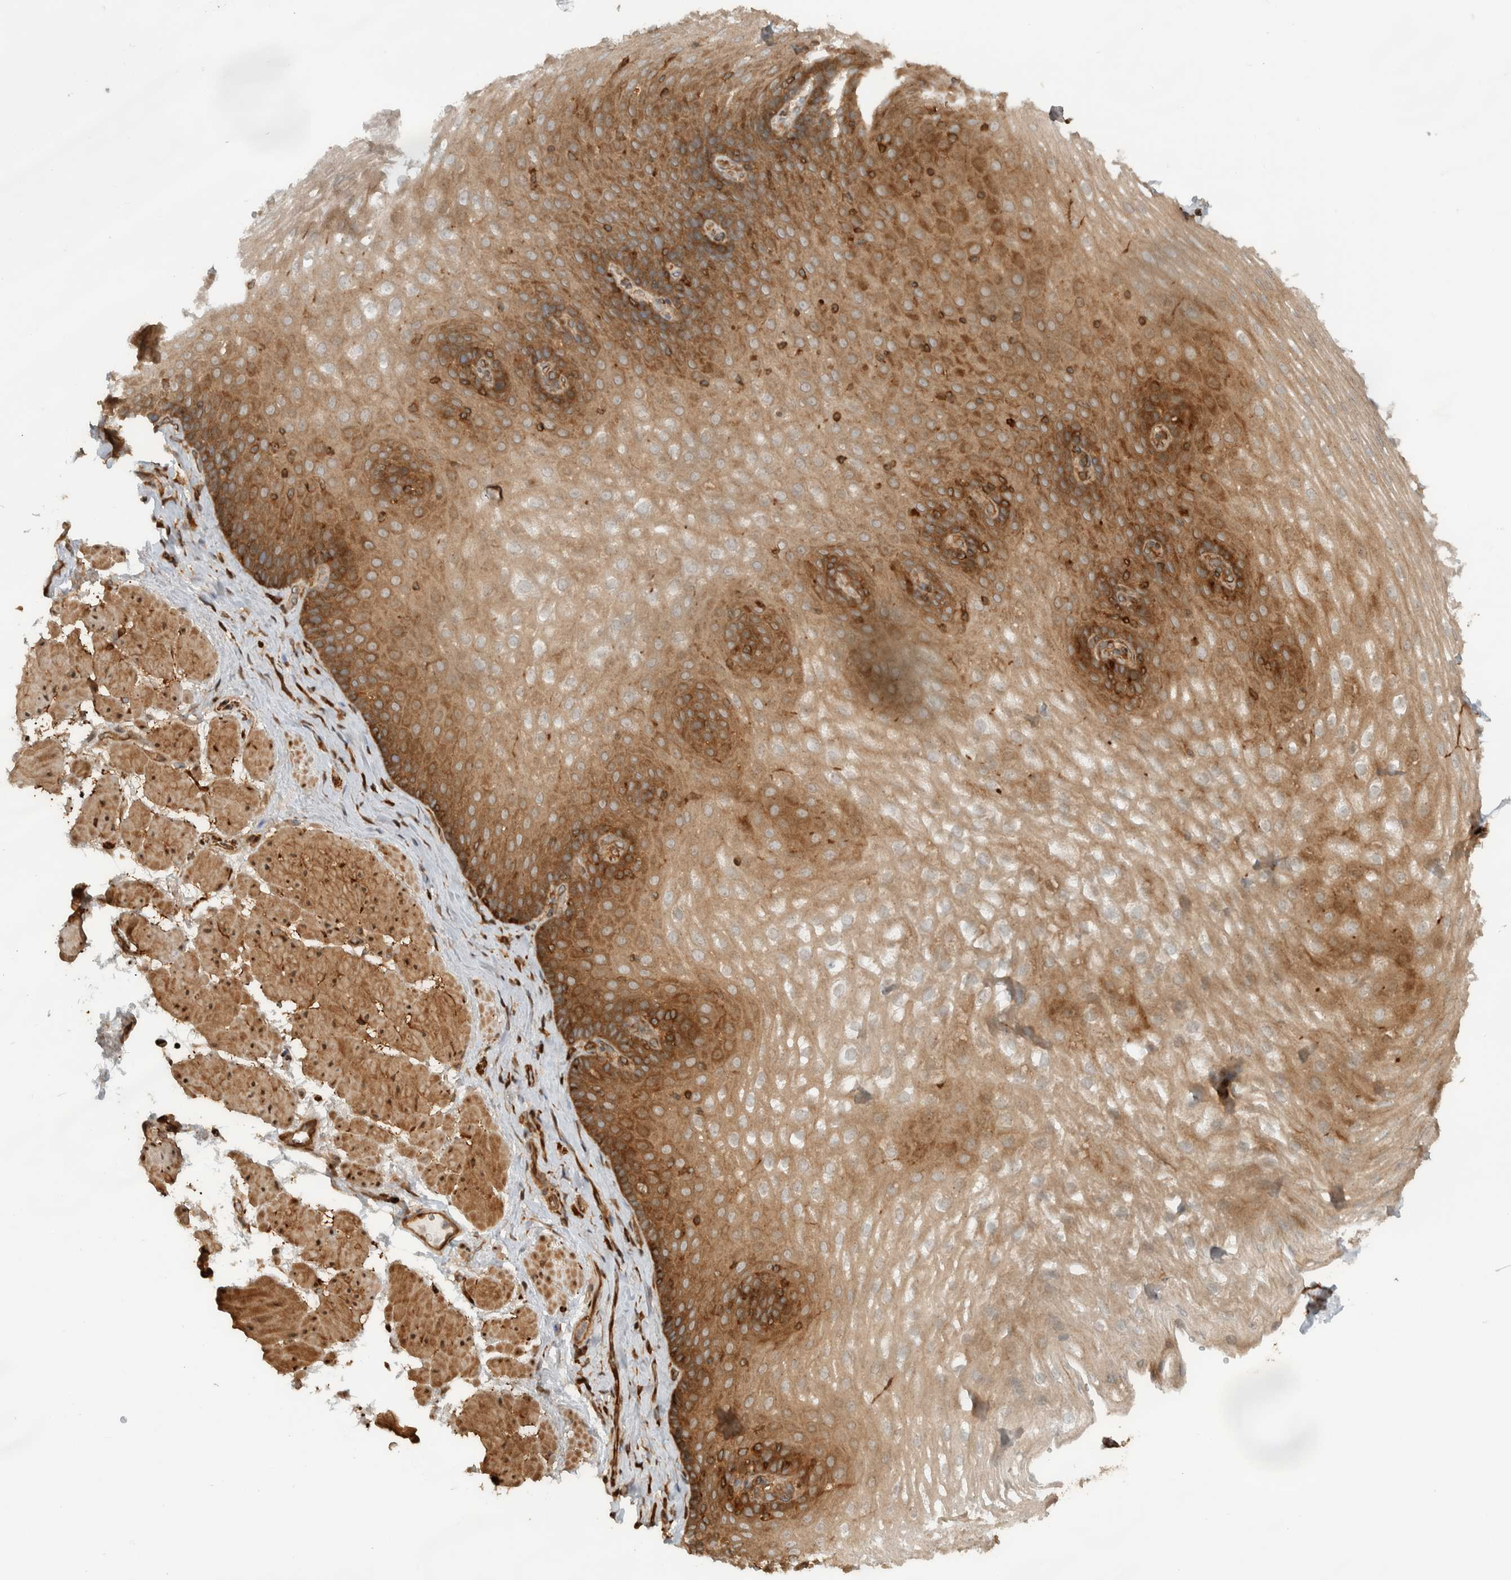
{"staining": {"intensity": "moderate", "quantity": ">75%", "location": "cytoplasmic/membranous"}, "tissue": "esophagus", "cell_type": "Squamous epithelial cells", "image_type": "normal", "snomed": [{"axis": "morphology", "description": "Normal tissue, NOS"}, {"axis": "topography", "description": "Esophagus"}], "caption": "A histopathology image of esophagus stained for a protein demonstrates moderate cytoplasmic/membranous brown staining in squamous epithelial cells. (DAB (3,3'-diaminobenzidine) IHC with brightfield microscopy, high magnification).", "gene": "CNTROB", "patient": {"sex": "female", "age": 66}}